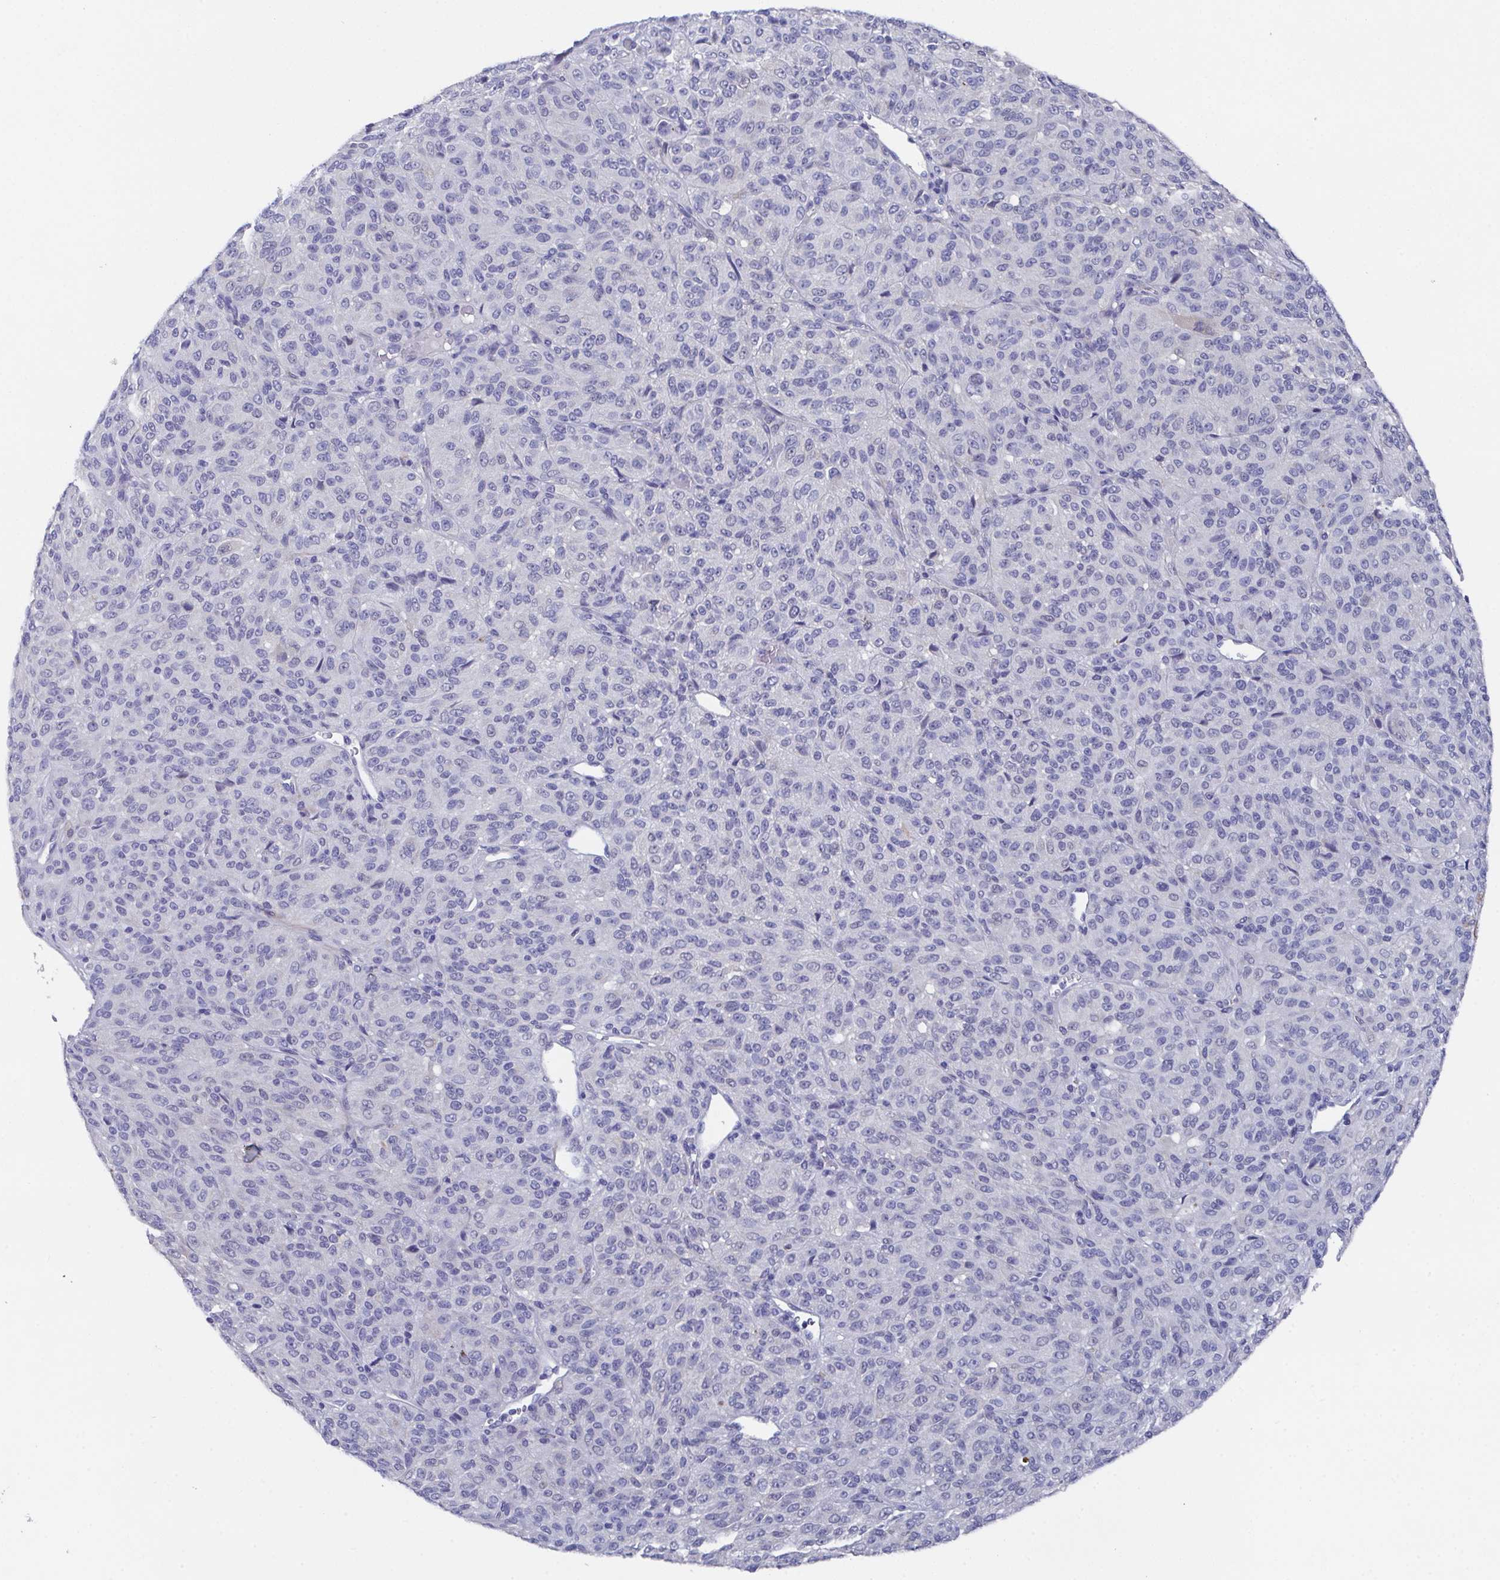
{"staining": {"intensity": "negative", "quantity": "none", "location": "none"}, "tissue": "melanoma", "cell_type": "Tumor cells", "image_type": "cancer", "snomed": [{"axis": "morphology", "description": "Malignant melanoma, Metastatic site"}, {"axis": "topography", "description": "Brain"}], "caption": "A histopathology image of human malignant melanoma (metastatic site) is negative for staining in tumor cells.", "gene": "SSC4D", "patient": {"sex": "female", "age": 56}}